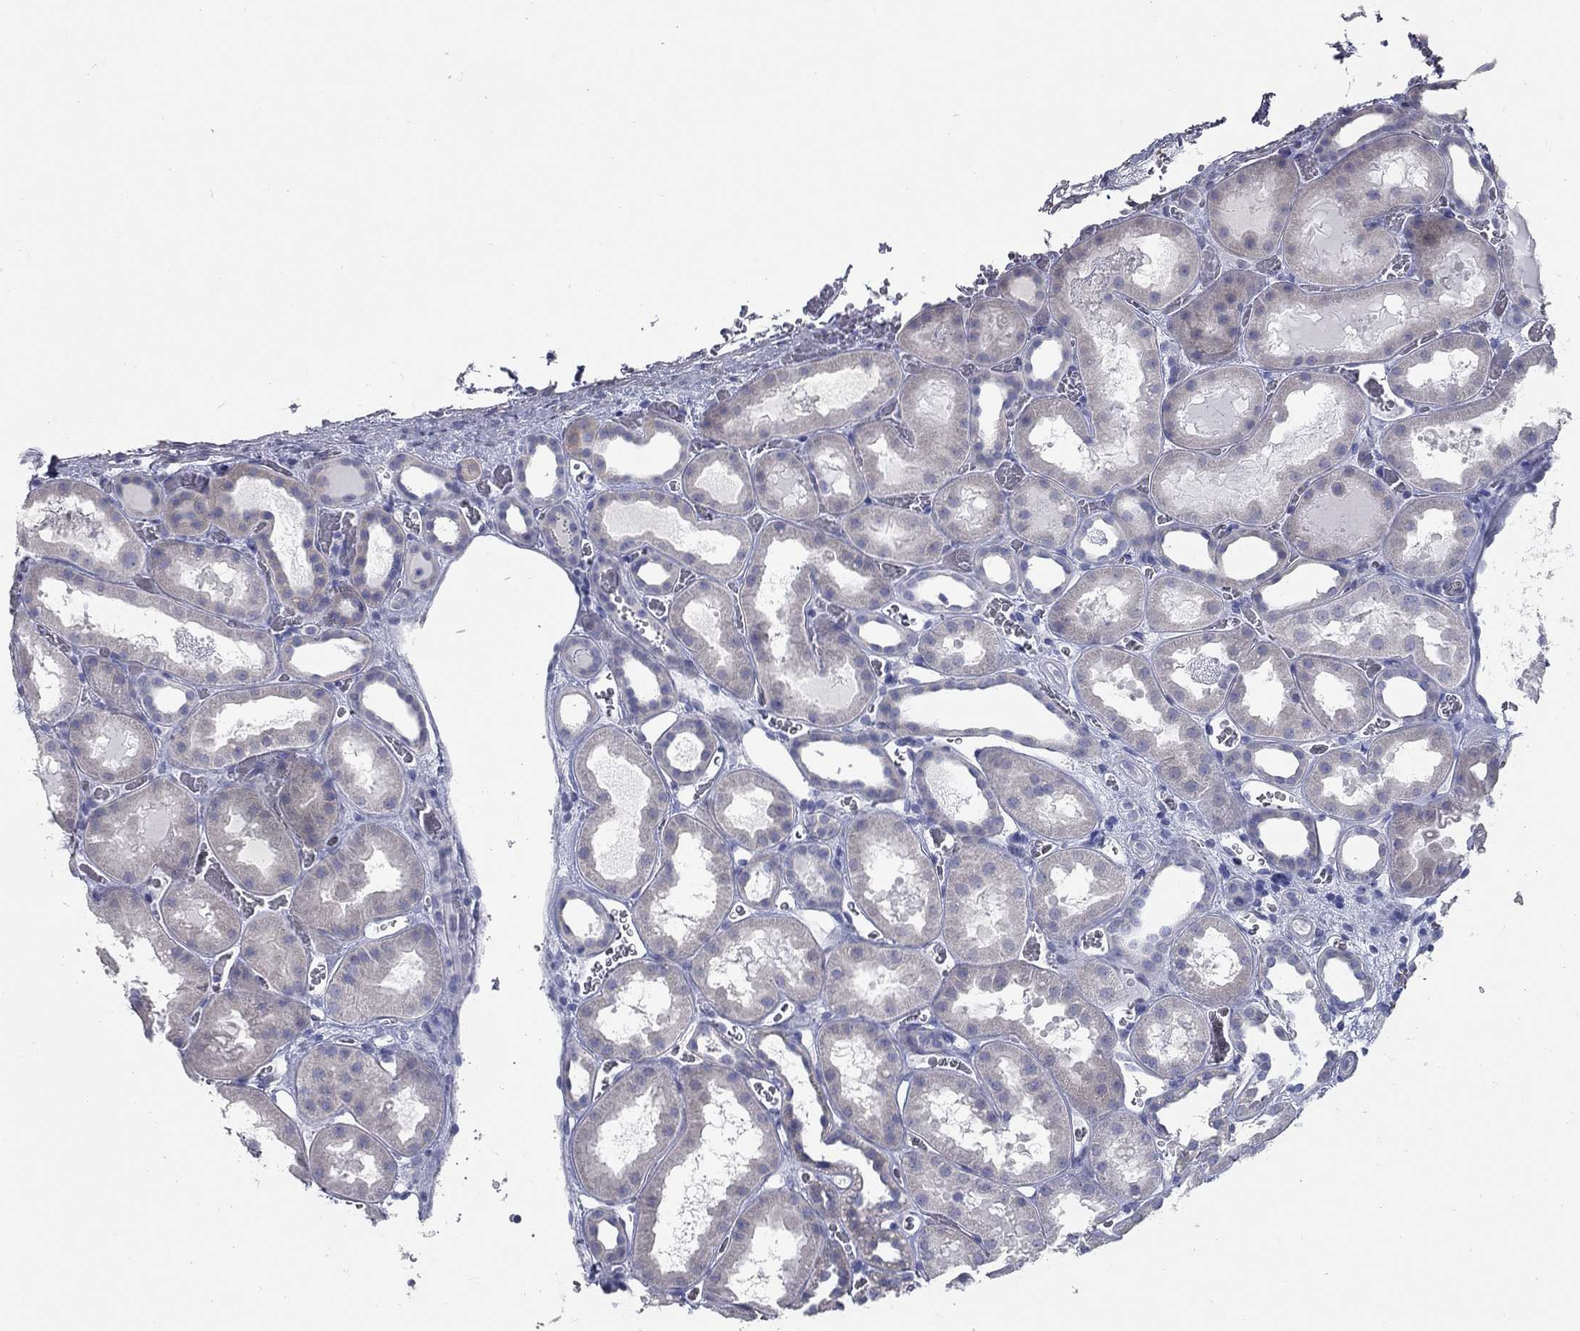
{"staining": {"intensity": "negative", "quantity": "none", "location": "none"}, "tissue": "kidney", "cell_type": "Cells in glomeruli", "image_type": "normal", "snomed": [{"axis": "morphology", "description": "Normal tissue, NOS"}, {"axis": "topography", "description": "Kidney"}], "caption": "The image exhibits no staining of cells in glomeruli in benign kidney.", "gene": "TAC1", "patient": {"sex": "female", "age": 41}}